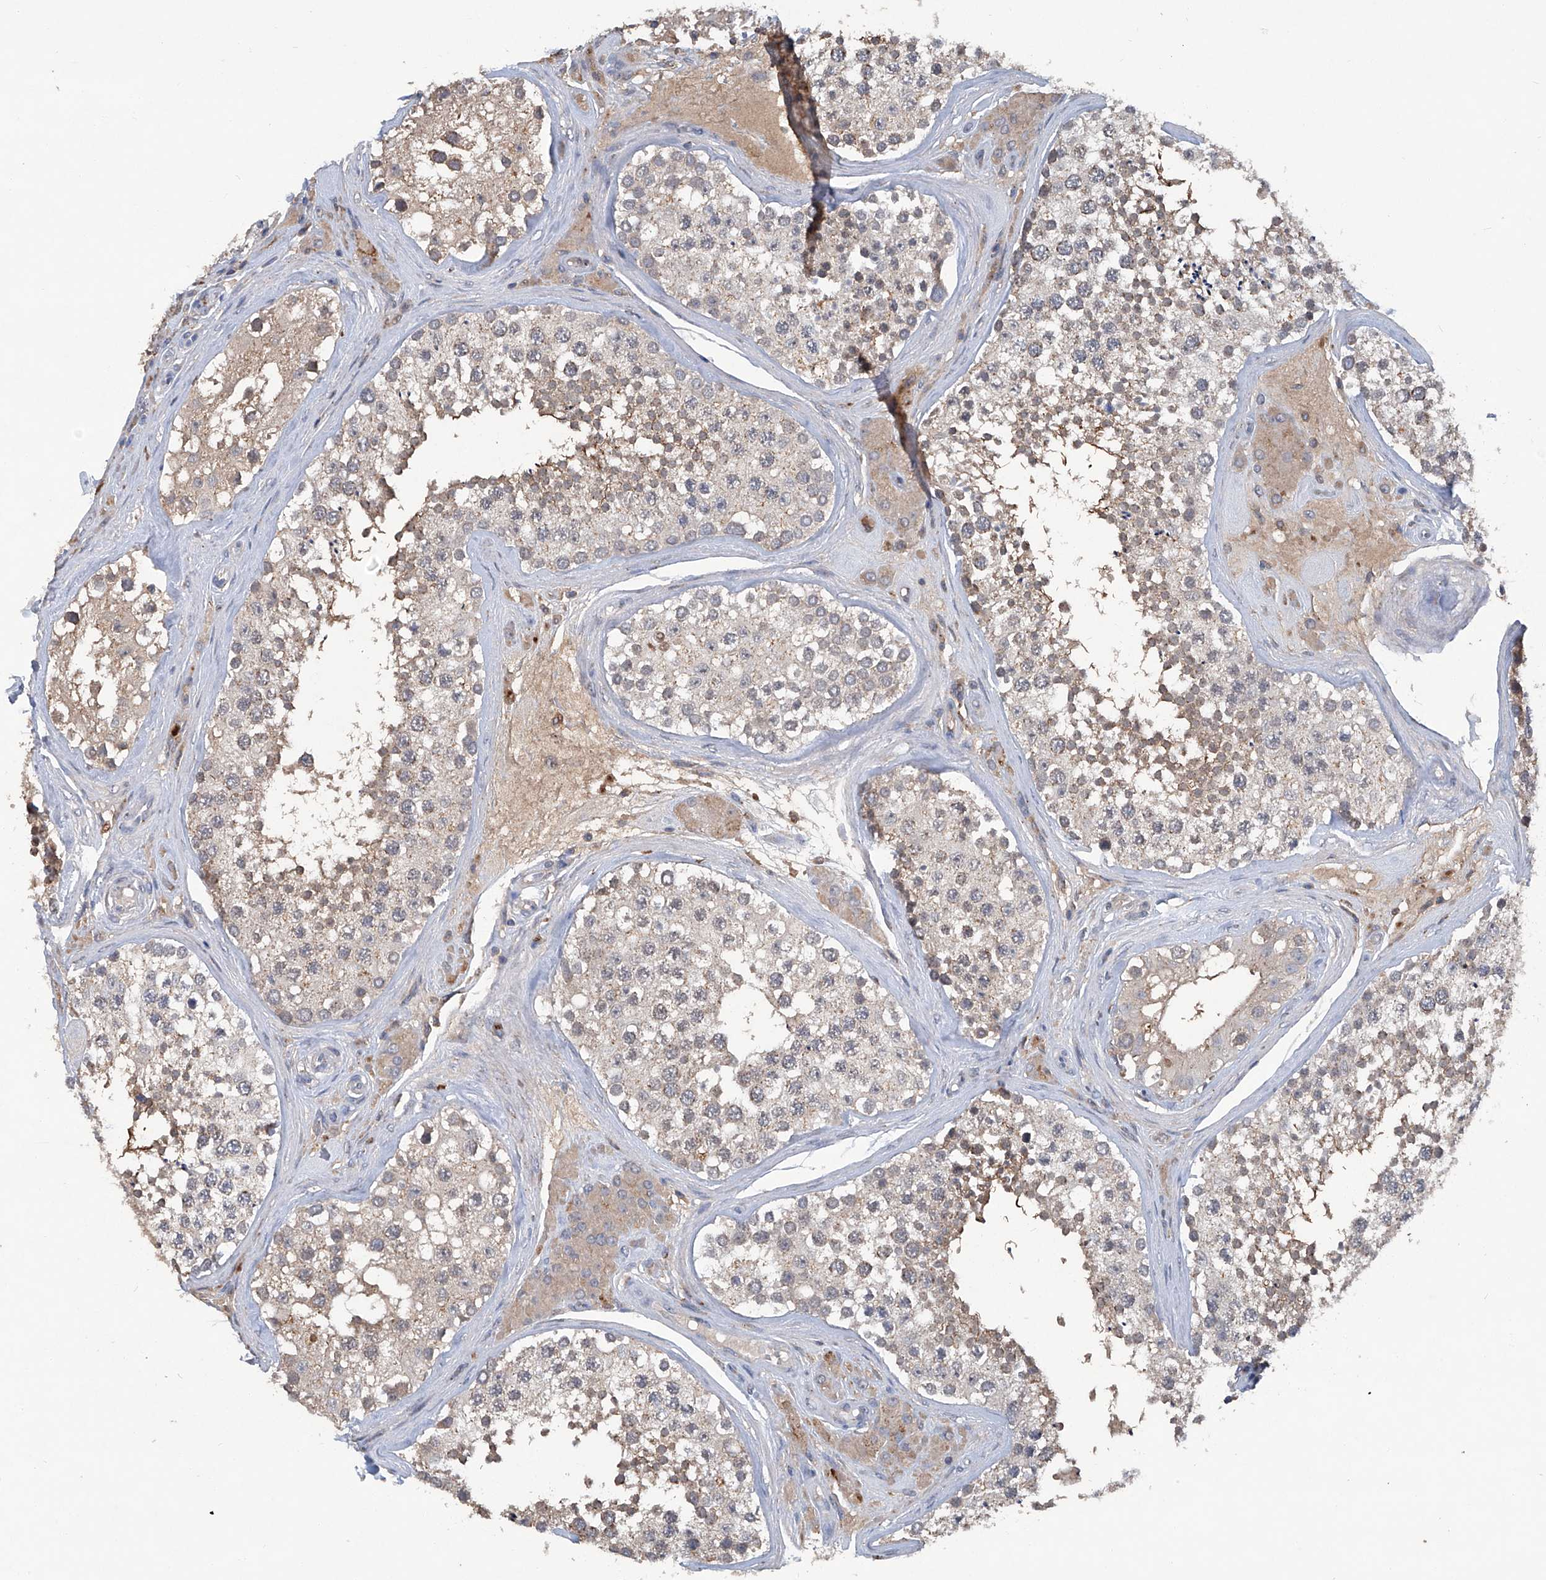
{"staining": {"intensity": "weak", "quantity": "25%-75%", "location": "cytoplasmic/membranous"}, "tissue": "testis", "cell_type": "Cells in seminiferous ducts", "image_type": "normal", "snomed": [{"axis": "morphology", "description": "Normal tissue, NOS"}, {"axis": "topography", "description": "Testis"}], "caption": "Protein staining reveals weak cytoplasmic/membranous expression in approximately 25%-75% of cells in seminiferous ducts in unremarkable testis. (brown staining indicates protein expression, while blue staining denotes nuclei).", "gene": "PCSK5", "patient": {"sex": "male", "age": 46}}